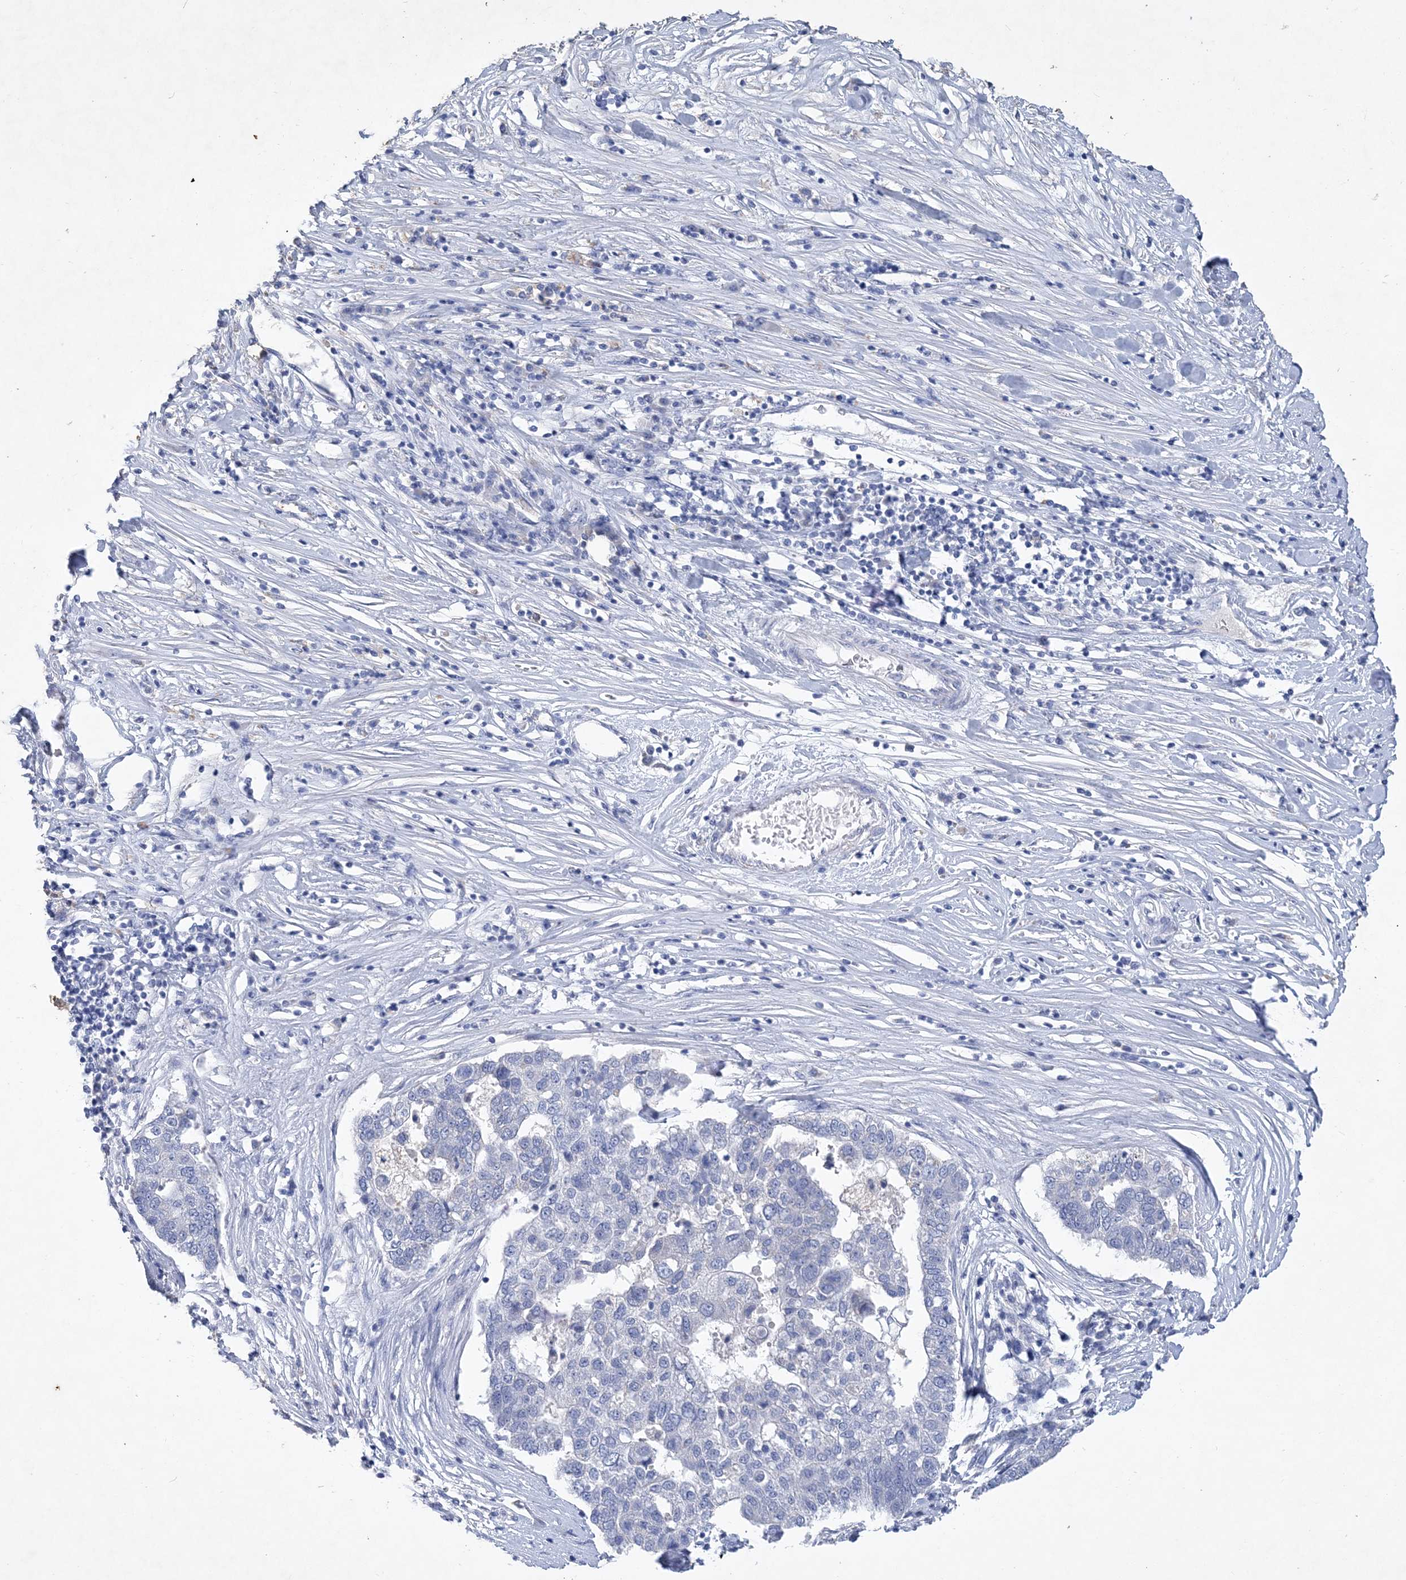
{"staining": {"intensity": "negative", "quantity": "none", "location": "none"}, "tissue": "pancreatic cancer", "cell_type": "Tumor cells", "image_type": "cancer", "snomed": [{"axis": "morphology", "description": "Adenocarcinoma, NOS"}, {"axis": "topography", "description": "Pancreas"}], "caption": "An image of human pancreatic cancer is negative for staining in tumor cells.", "gene": "COPS8", "patient": {"sex": "female", "age": 61}}